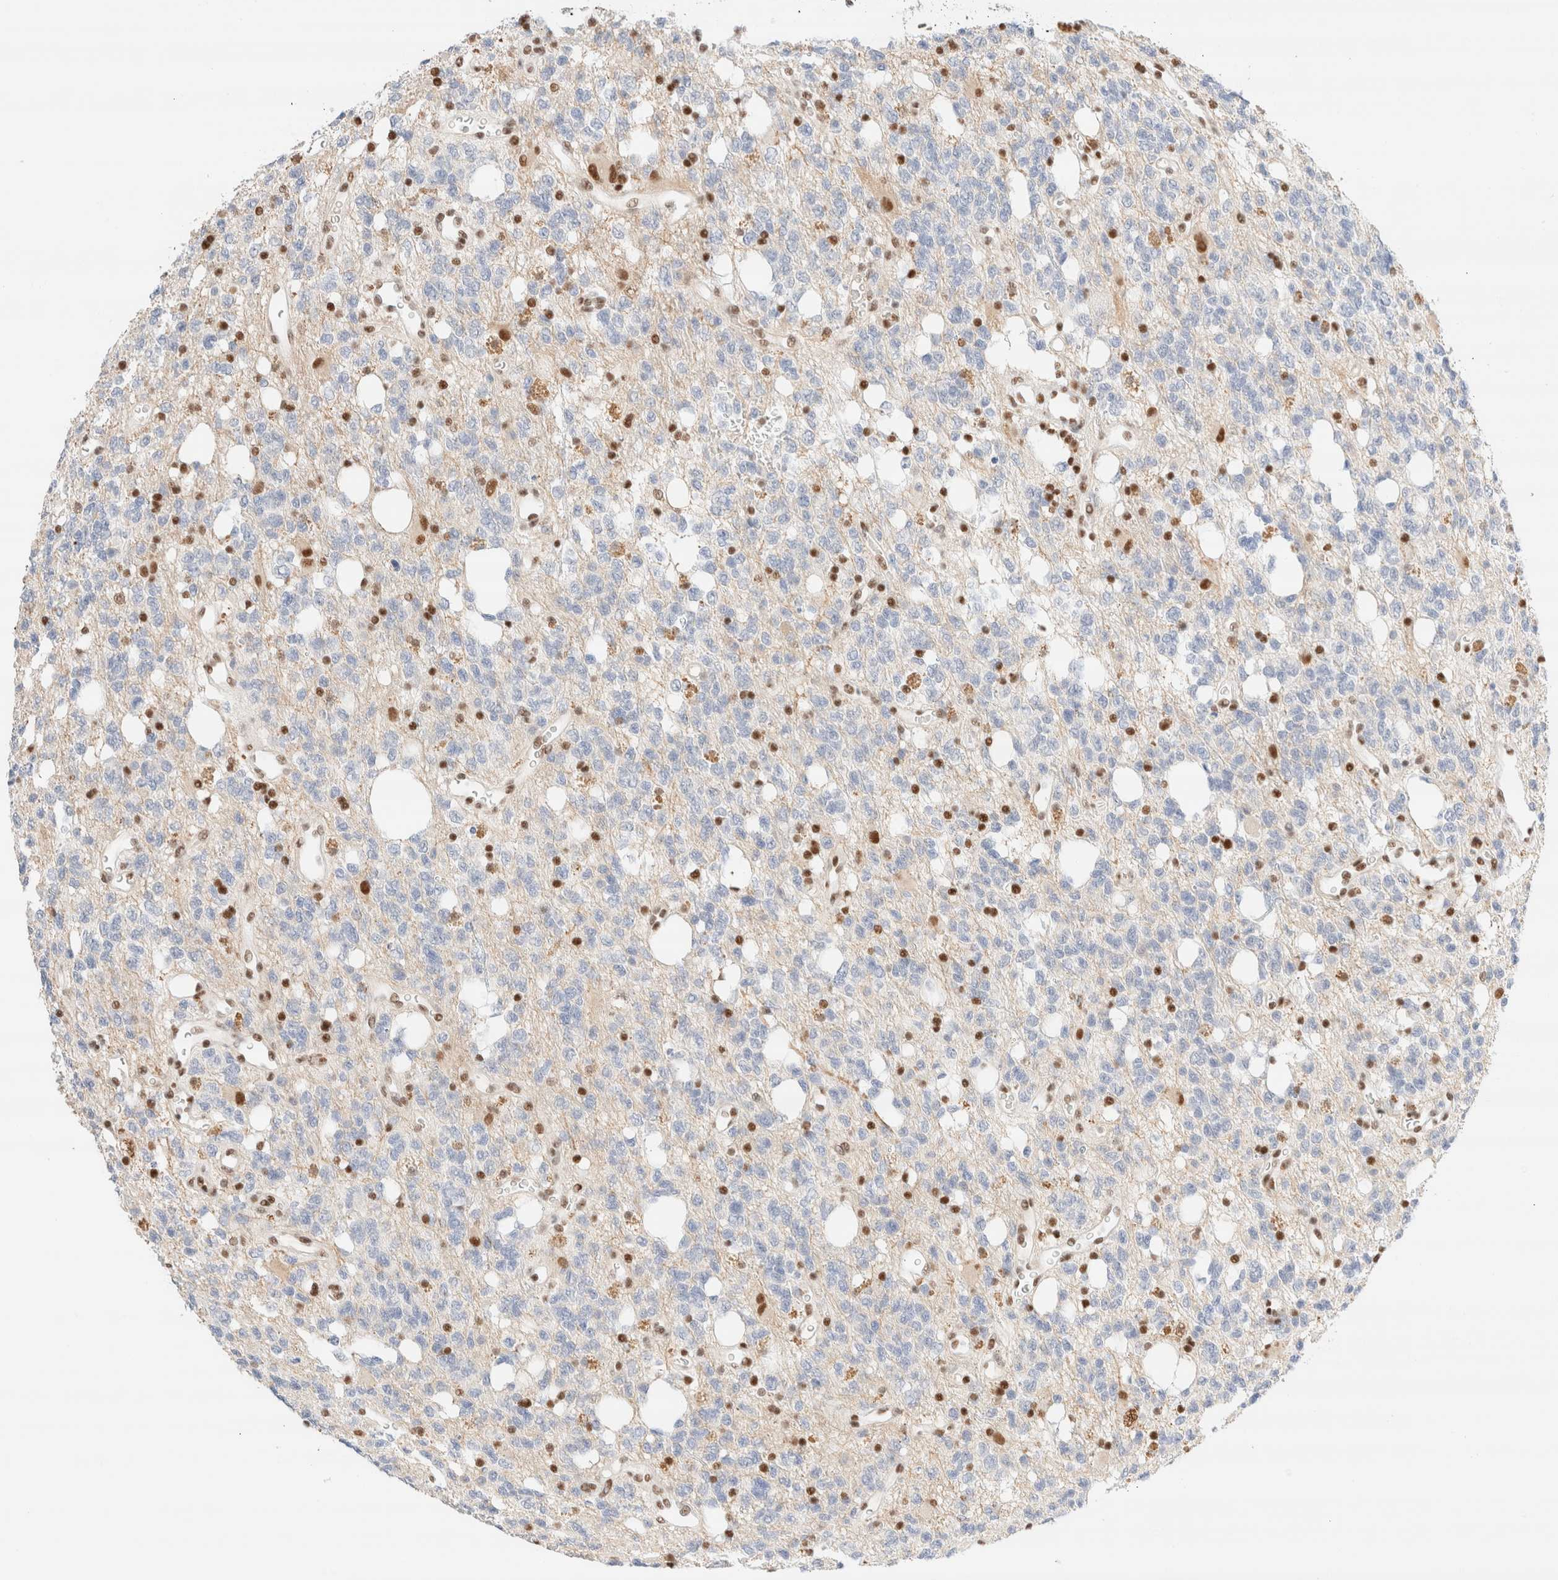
{"staining": {"intensity": "negative", "quantity": "none", "location": "none"}, "tissue": "glioma", "cell_type": "Tumor cells", "image_type": "cancer", "snomed": [{"axis": "morphology", "description": "Glioma, malignant, High grade"}, {"axis": "topography", "description": "Brain"}], "caption": "DAB (3,3'-diaminobenzidine) immunohistochemical staining of malignant glioma (high-grade) reveals no significant expression in tumor cells.", "gene": "CIC", "patient": {"sex": "female", "age": 62}}